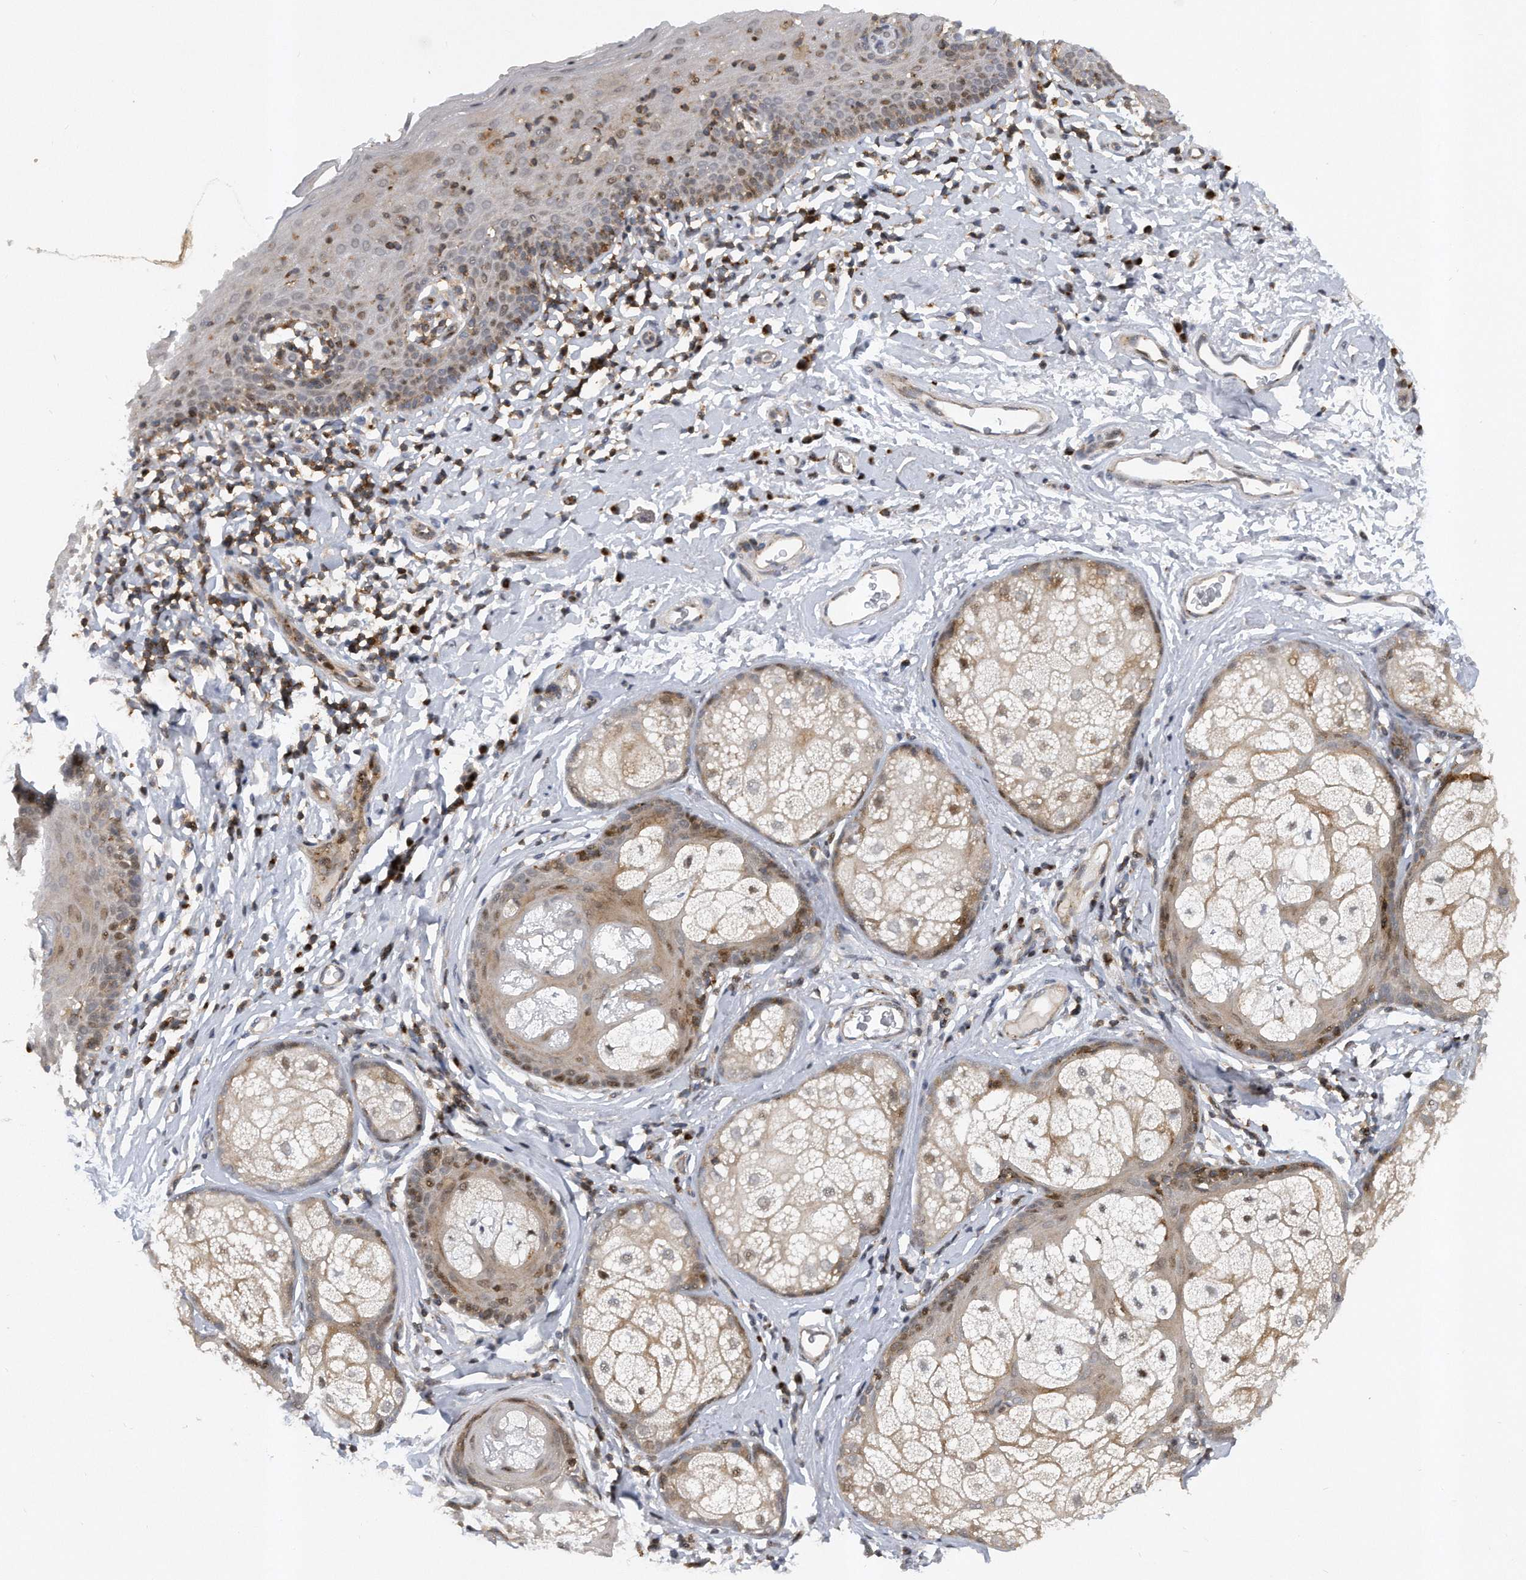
{"staining": {"intensity": "moderate", "quantity": "<25%", "location": "nuclear"}, "tissue": "skin", "cell_type": "Epidermal cells", "image_type": "normal", "snomed": [{"axis": "morphology", "description": "Normal tissue, NOS"}, {"axis": "topography", "description": "Vulva"}], "caption": "Protein expression analysis of benign human skin reveals moderate nuclear positivity in about <25% of epidermal cells.", "gene": "PGBD2", "patient": {"sex": "female", "age": 66}}